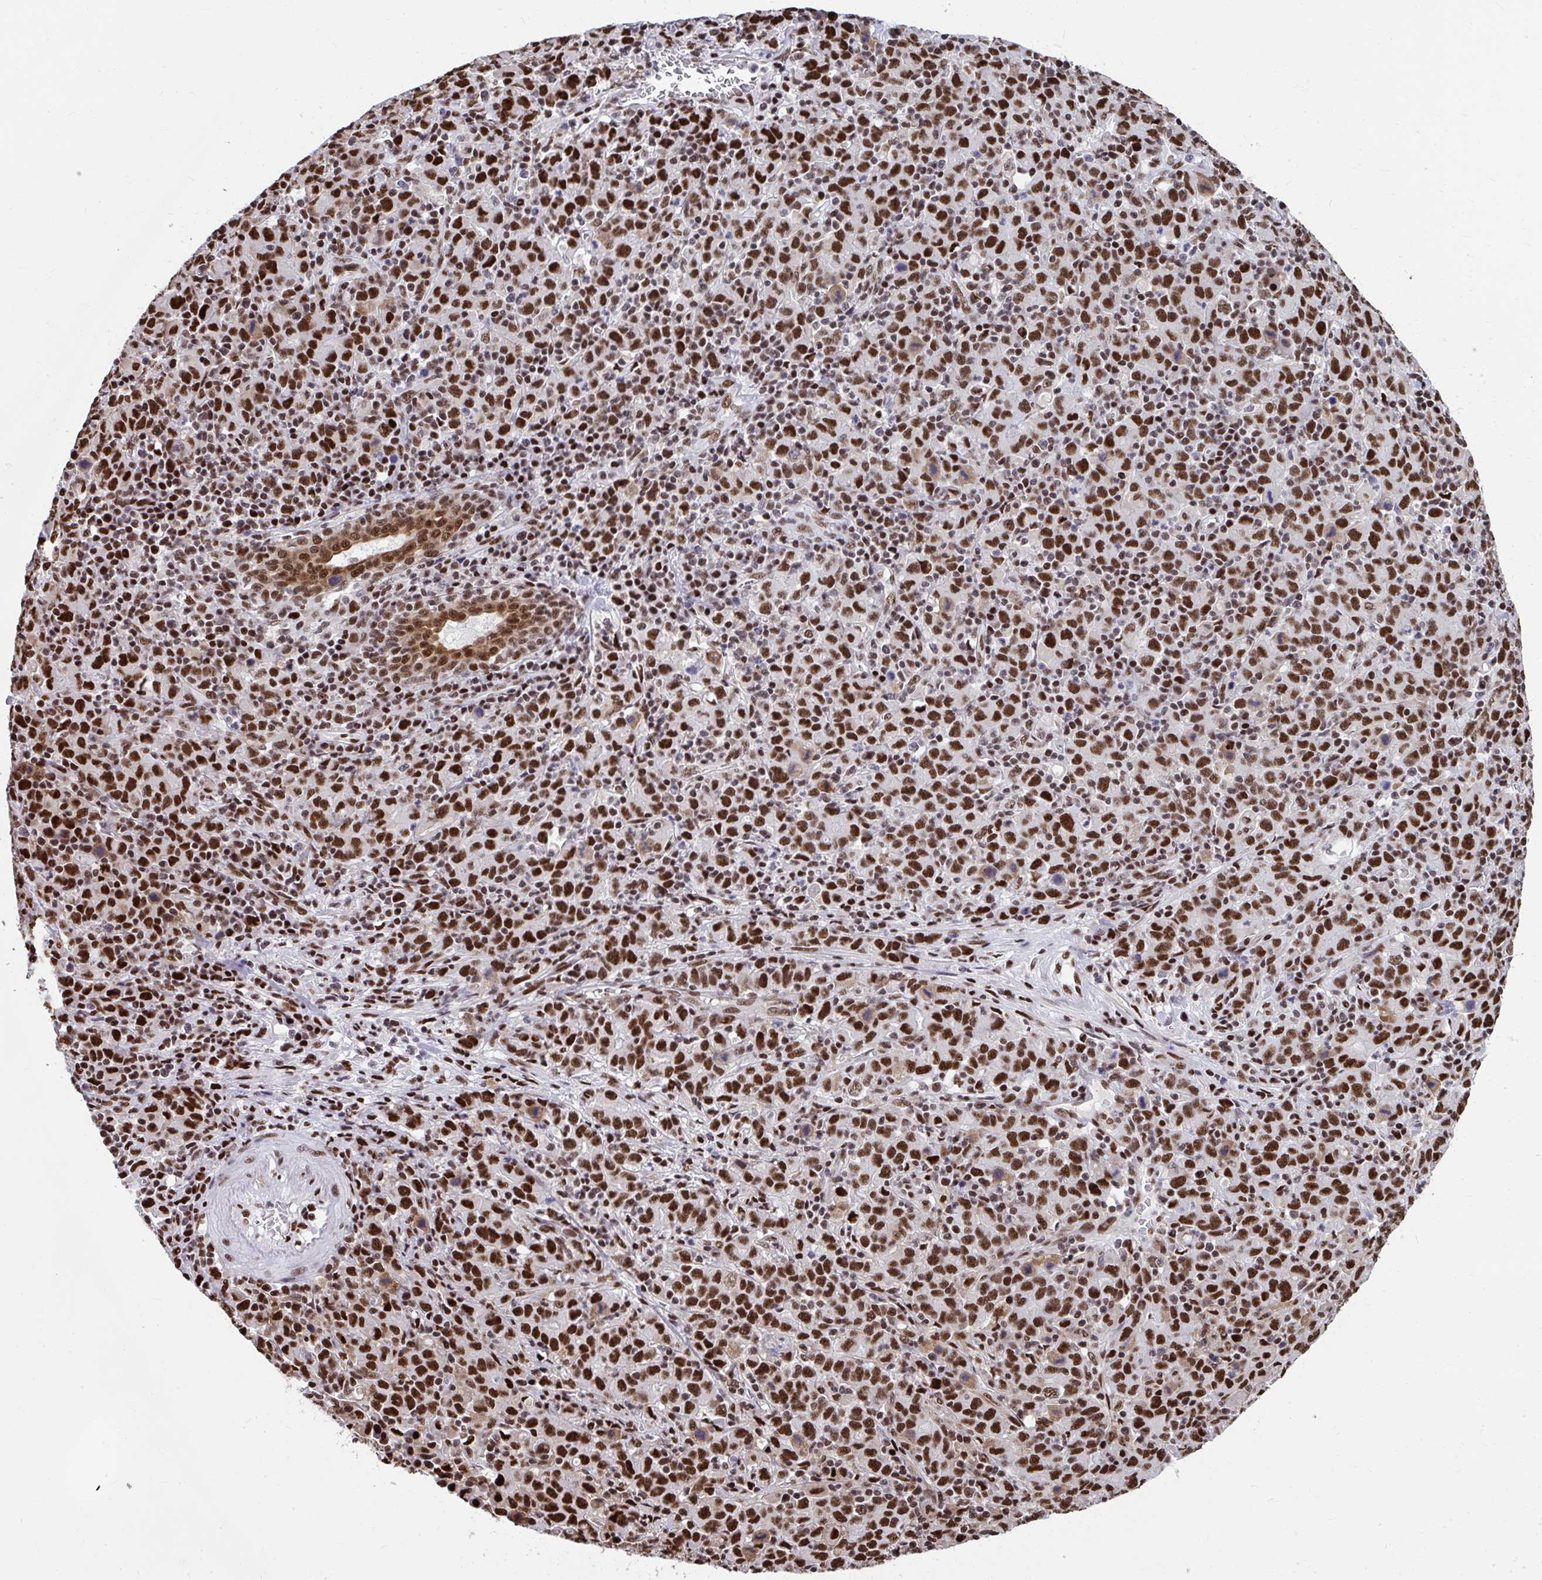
{"staining": {"intensity": "strong", "quantity": ">75%", "location": "nuclear"}, "tissue": "stomach cancer", "cell_type": "Tumor cells", "image_type": "cancer", "snomed": [{"axis": "morphology", "description": "Adenocarcinoma, NOS"}, {"axis": "topography", "description": "Stomach, upper"}], "caption": "Human stomach cancer (adenocarcinoma) stained for a protein (brown) demonstrates strong nuclear positive staining in about >75% of tumor cells.", "gene": "SLC35C2", "patient": {"sex": "male", "age": 69}}